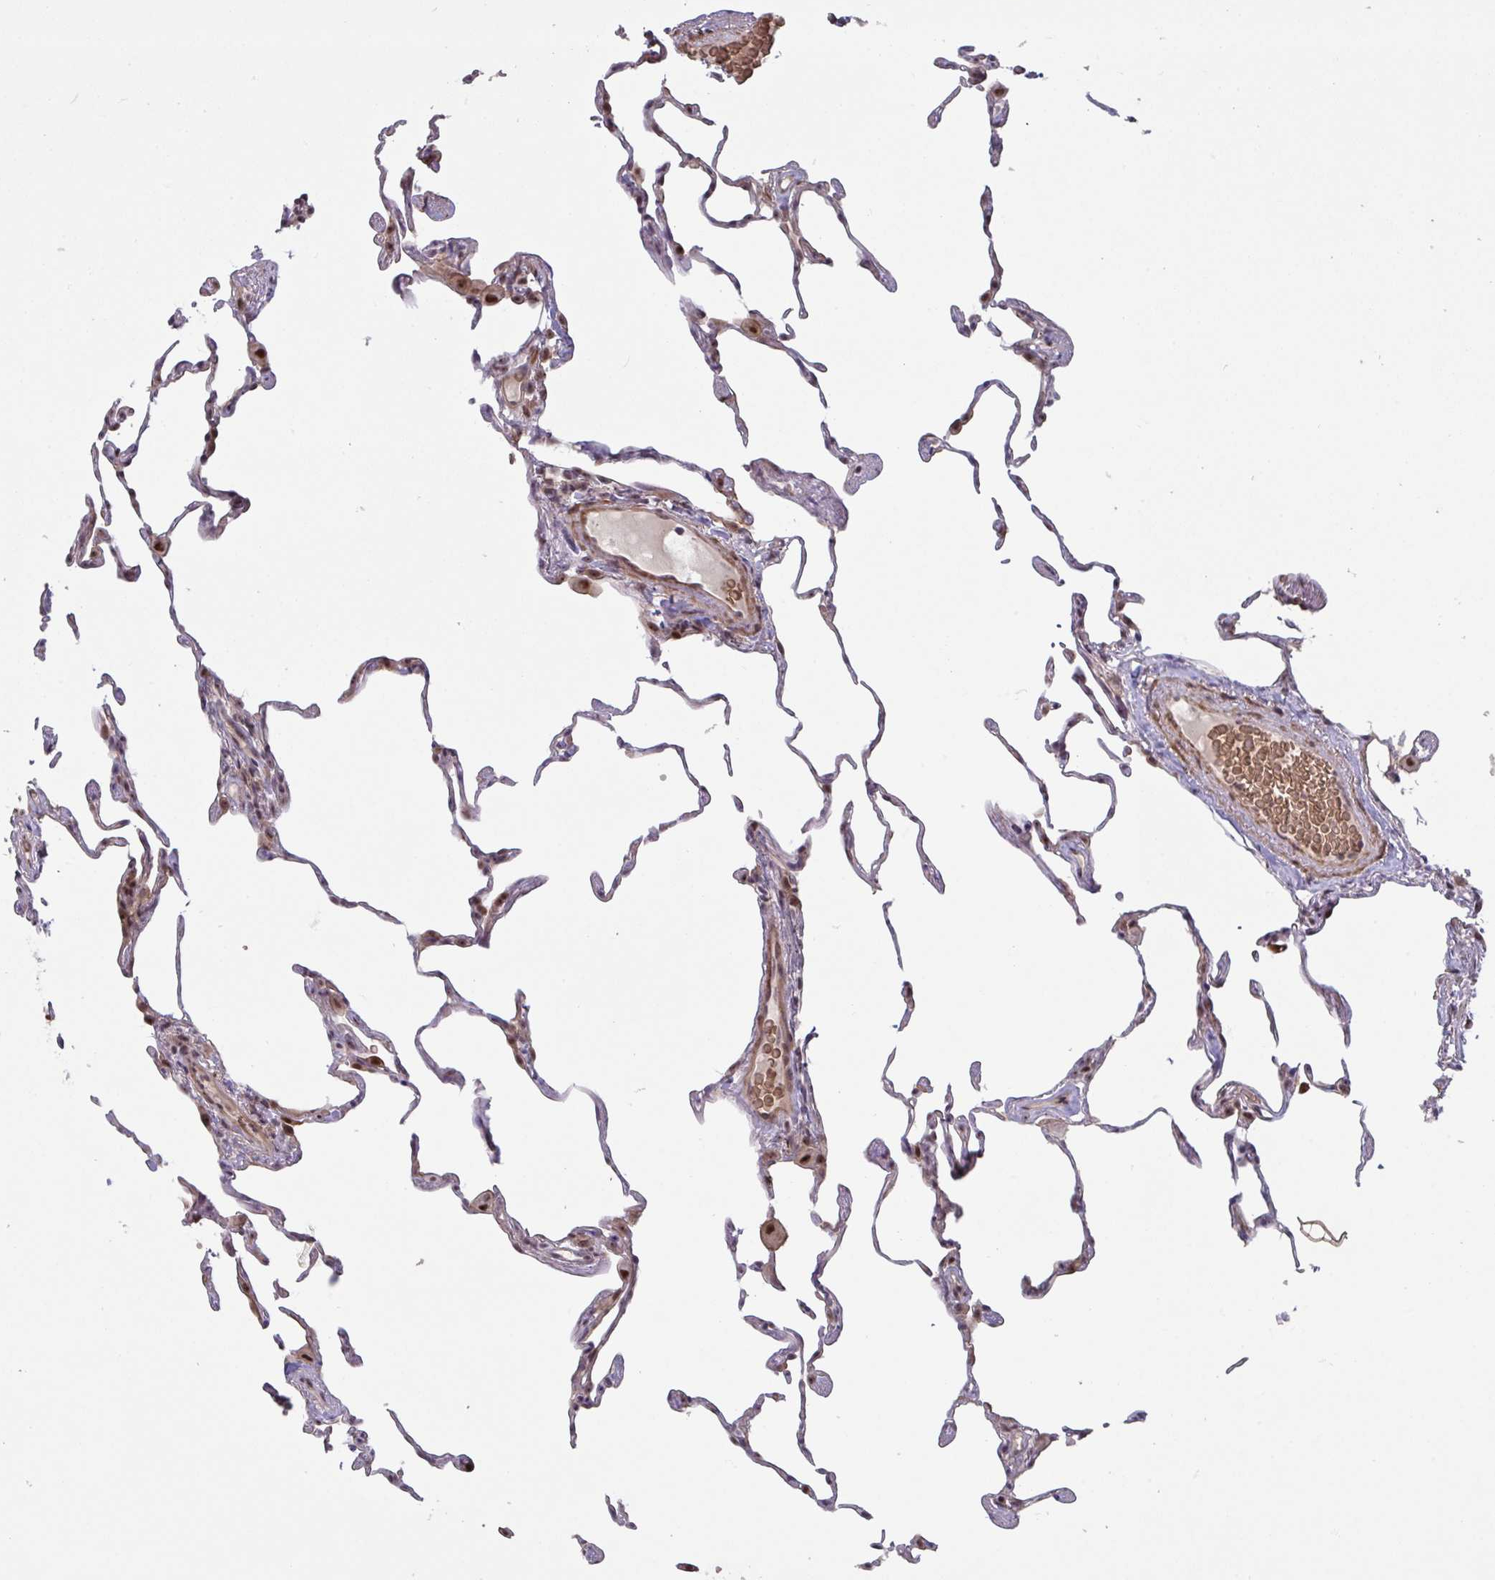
{"staining": {"intensity": "moderate", "quantity": "25%-75%", "location": "nuclear"}, "tissue": "lung", "cell_type": "Alveolar cells", "image_type": "normal", "snomed": [{"axis": "morphology", "description": "Normal tissue, NOS"}, {"axis": "topography", "description": "Lung"}], "caption": "Alveolar cells show medium levels of moderate nuclear positivity in about 25%-75% of cells in normal lung.", "gene": "NLRP13", "patient": {"sex": "female", "age": 57}}